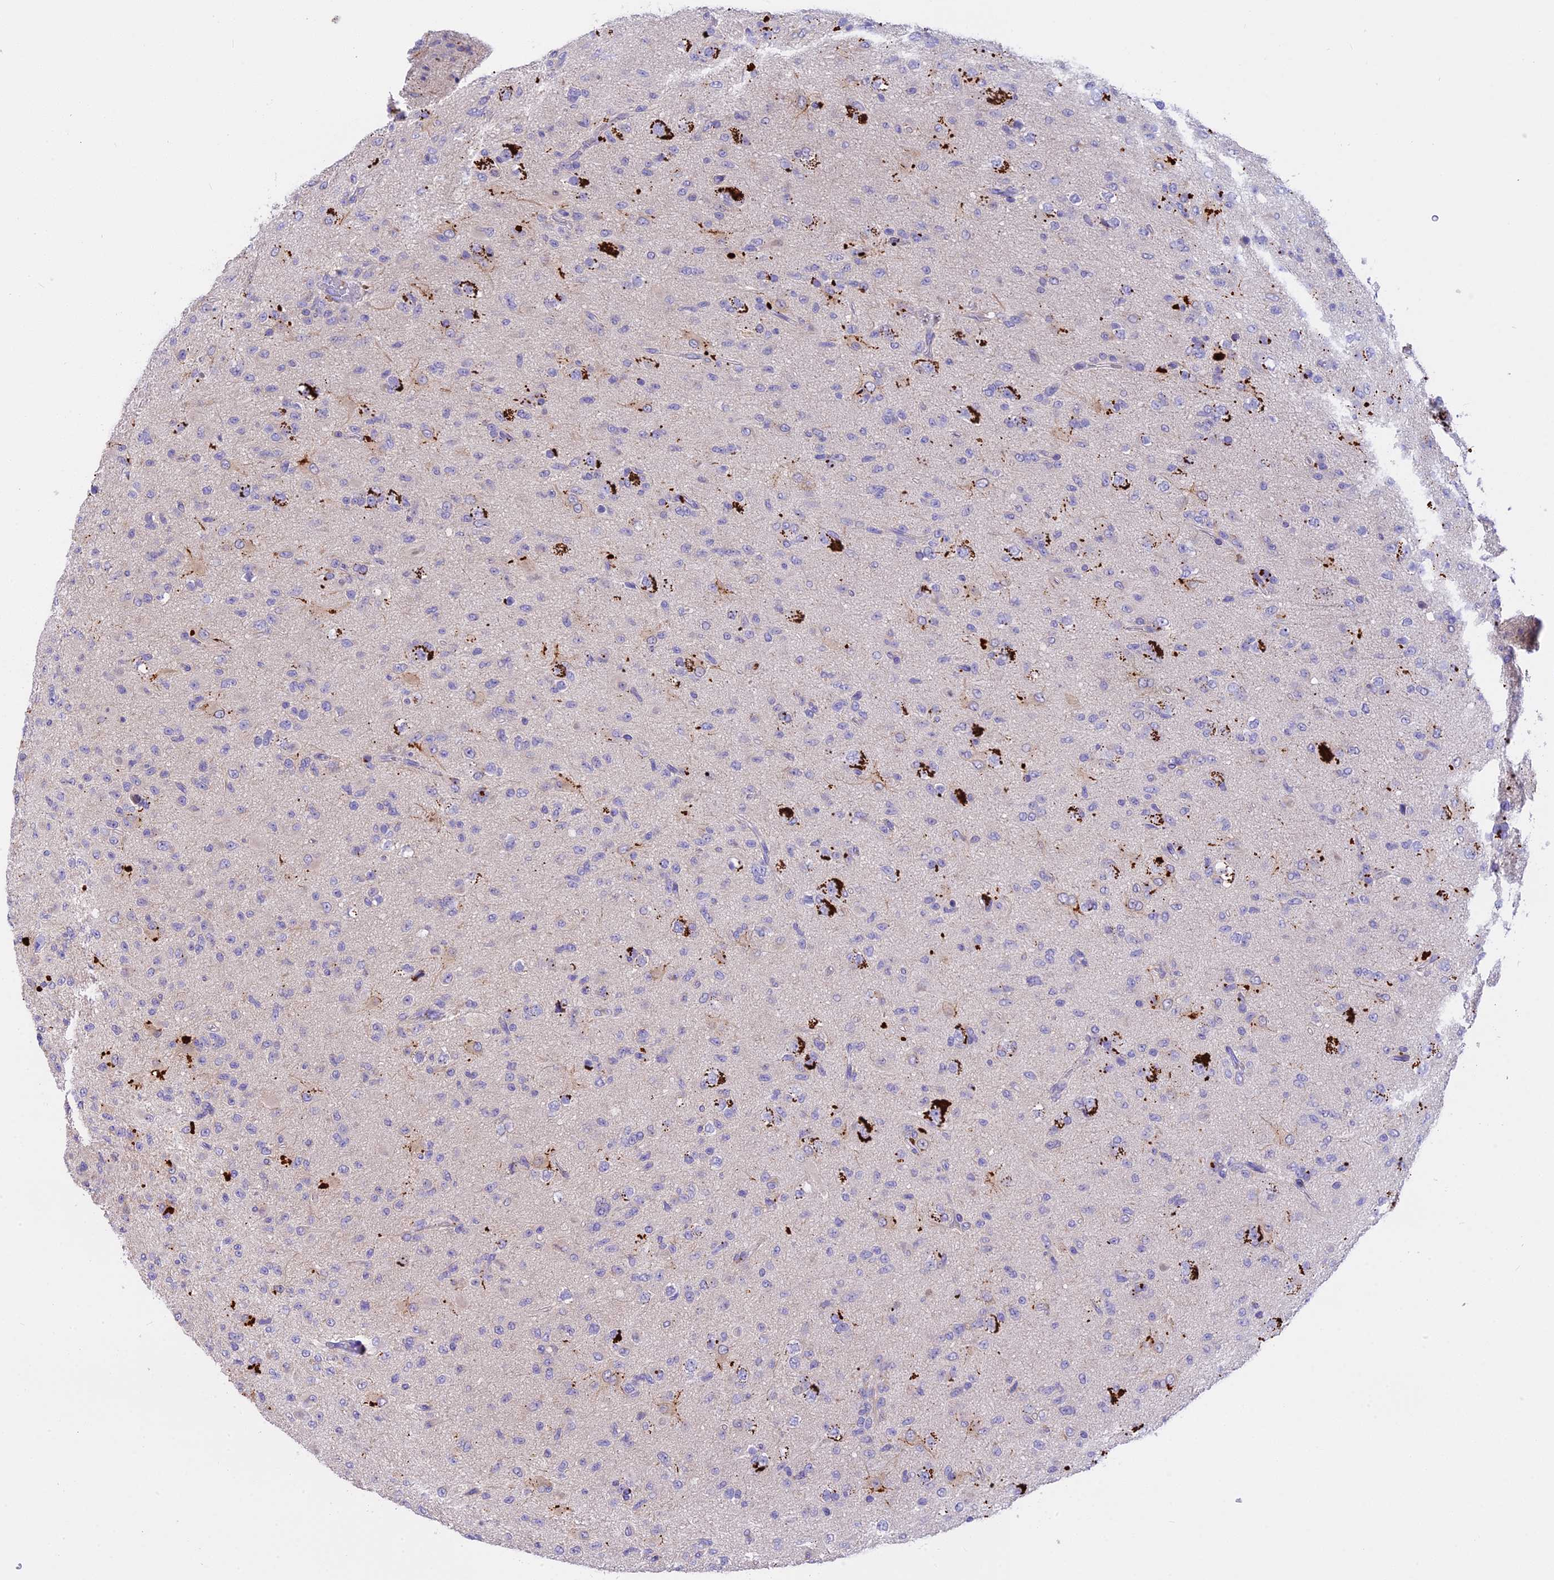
{"staining": {"intensity": "negative", "quantity": "none", "location": "none"}, "tissue": "glioma", "cell_type": "Tumor cells", "image_type": "cancer", "snomed": [{"axis": "morphology", "description": "Glioma, malignant, Low grade"}, {"axis": "topography", "description": "Brain"}], "caption": "The histopathology image shows no staining of tumor cells in low-grade glioma (malignant).", "gene": "LYPD6", "patient": {"sex": "male", "age": 65}}